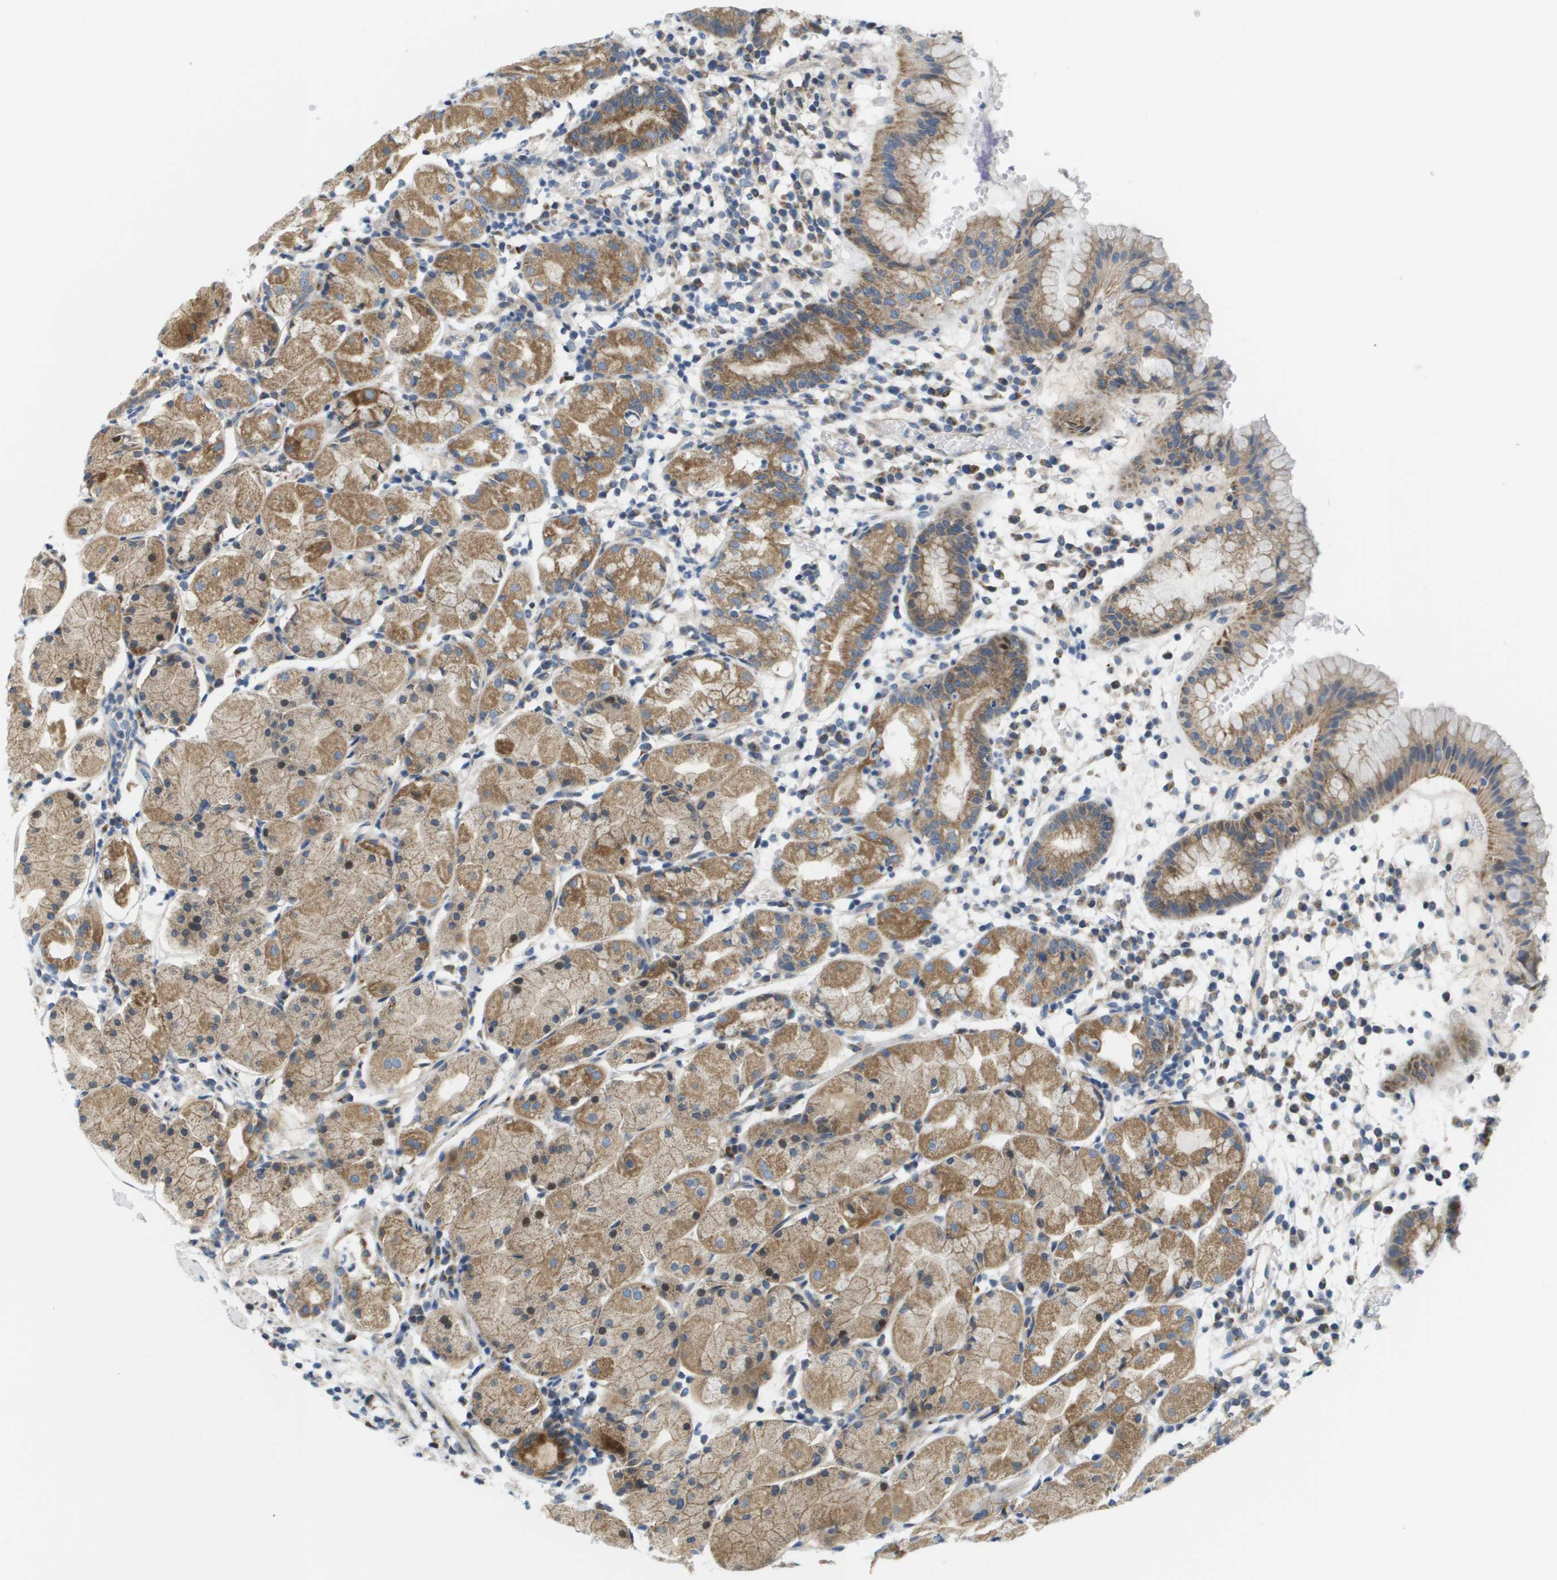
{"staining": {"intensity": "moderate", "quantity": ">75%", "location": "cytoplasmic/membranous"}, "tissue": "stomach", "cell_type": "Glandular cells", "image_type": "normal", "snomed": [{"axis": "morphology", "description": "Normal tissue, NOS"}, {"axis": "topography", "description": "Stomach"}, {"axis": "topography", "description": "Stomach, lower"}], "caption": "Immunohistochemistry staining of unremarkable stomach, which reveals medium levels of moderate cytoplasmic/membranous staining in about >75% of glandular cells indicating moderate cytoplasmic/membranous protein expression. The staining was performed using DAB (brown) for protein detection and nuclei were counterstained in hematoxylin (blue).", "gene": "KRT23", "patient": {"sex": "female", "age": 75}}